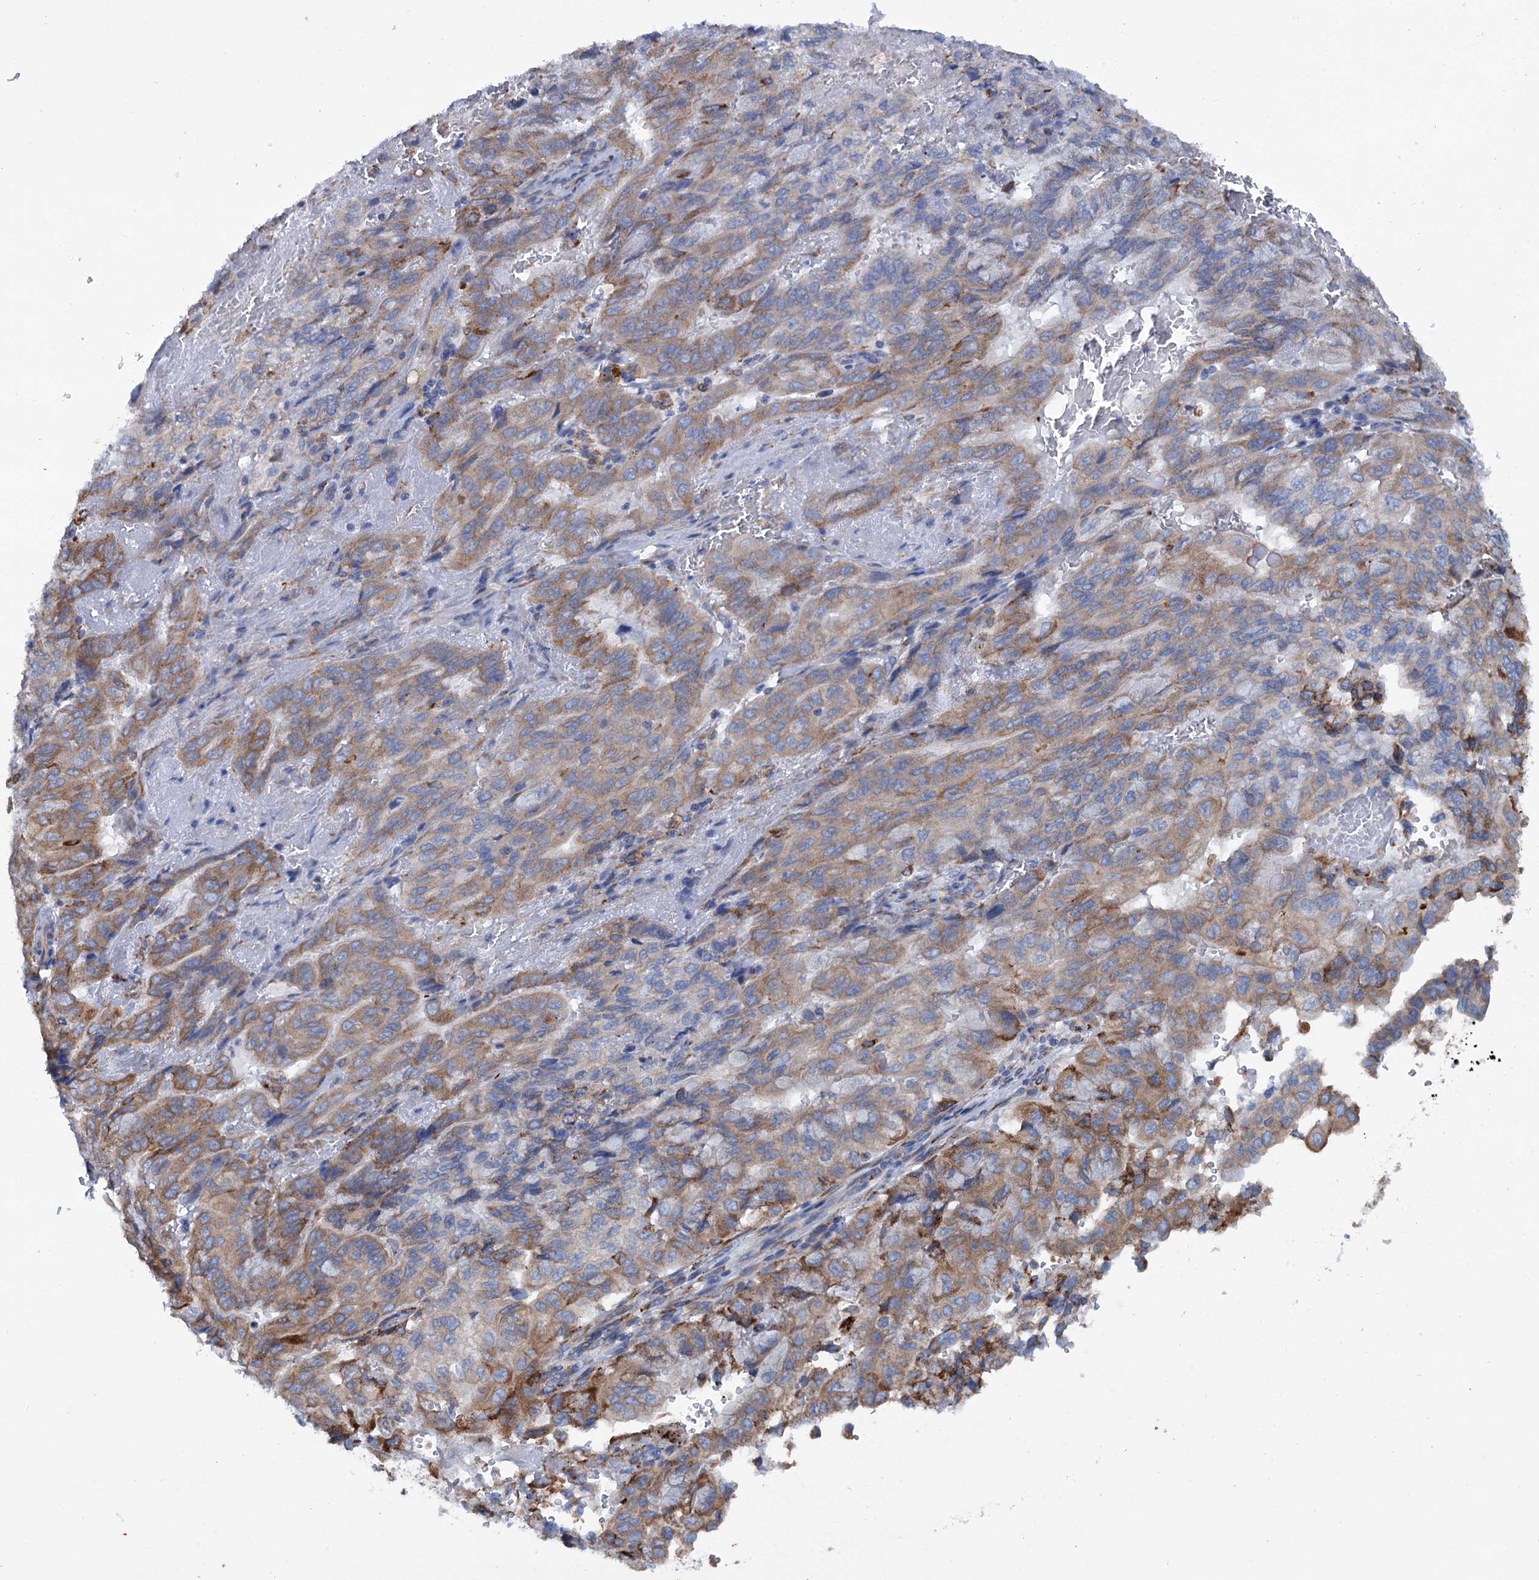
{"staining": {"intensity": "moderate", "quantity": ">75%", "location": "cytoplasmic/membranous"}, "tissue": "pancreatic cancer", "cell_type": "Tumor cells", "image_type": "cancer", "snomed": [{"axis": "morphology", "description": "Adenocarcinoma, NOS"}, {"axis": "topography", "description": "Pancreas"}], "caption": "Adenocarcinoma (pancreatic) tissue displays moderate cytoplasmic/membranous expression in approximately >75% of tumor cells, visualized by immunohistochemistry.", "gene": "SHE", "patient": {"sex": "male", "age": 51}}